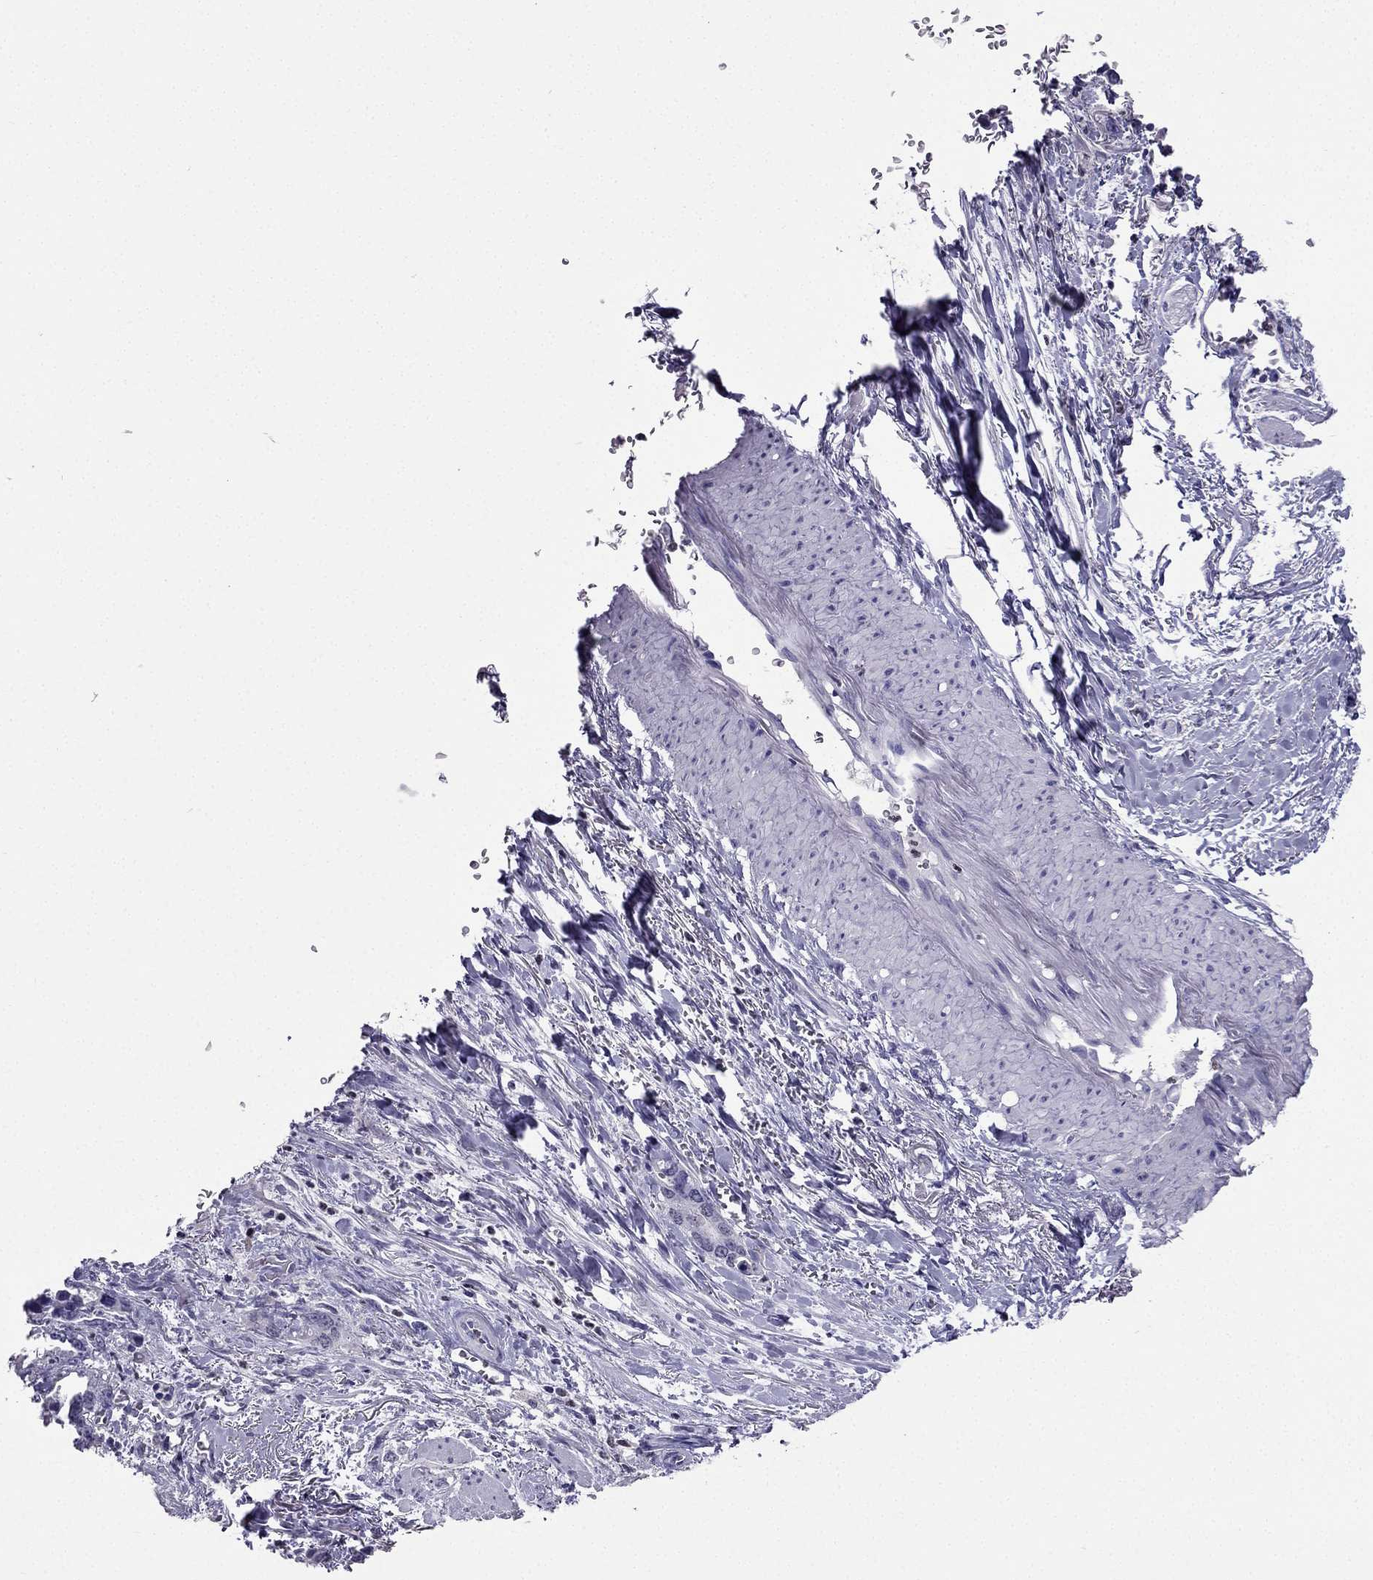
{"staining": {"intensity": "negative", "quantity": "none", "location": "none"}, "tissue": "stomach cancer", "cell_type": "Tumor cells", "image_type": "cancer", "snomed": [{"axis": "morphology", "description": "Normal tissue, NOS"}, {"axis": "morphology", "description": "Adenocarcinoma, NOS"}, {"axis": "topography", "description": "Esophagus"}, {"axis": "topography", "description": "Stomach, upper"}], "caption": "Tumor cells are negative for brown protein staining in adenocarcinoma (stomach).", "gene": "ARID3A", "patient": {"sex": "male", "age": 74}}